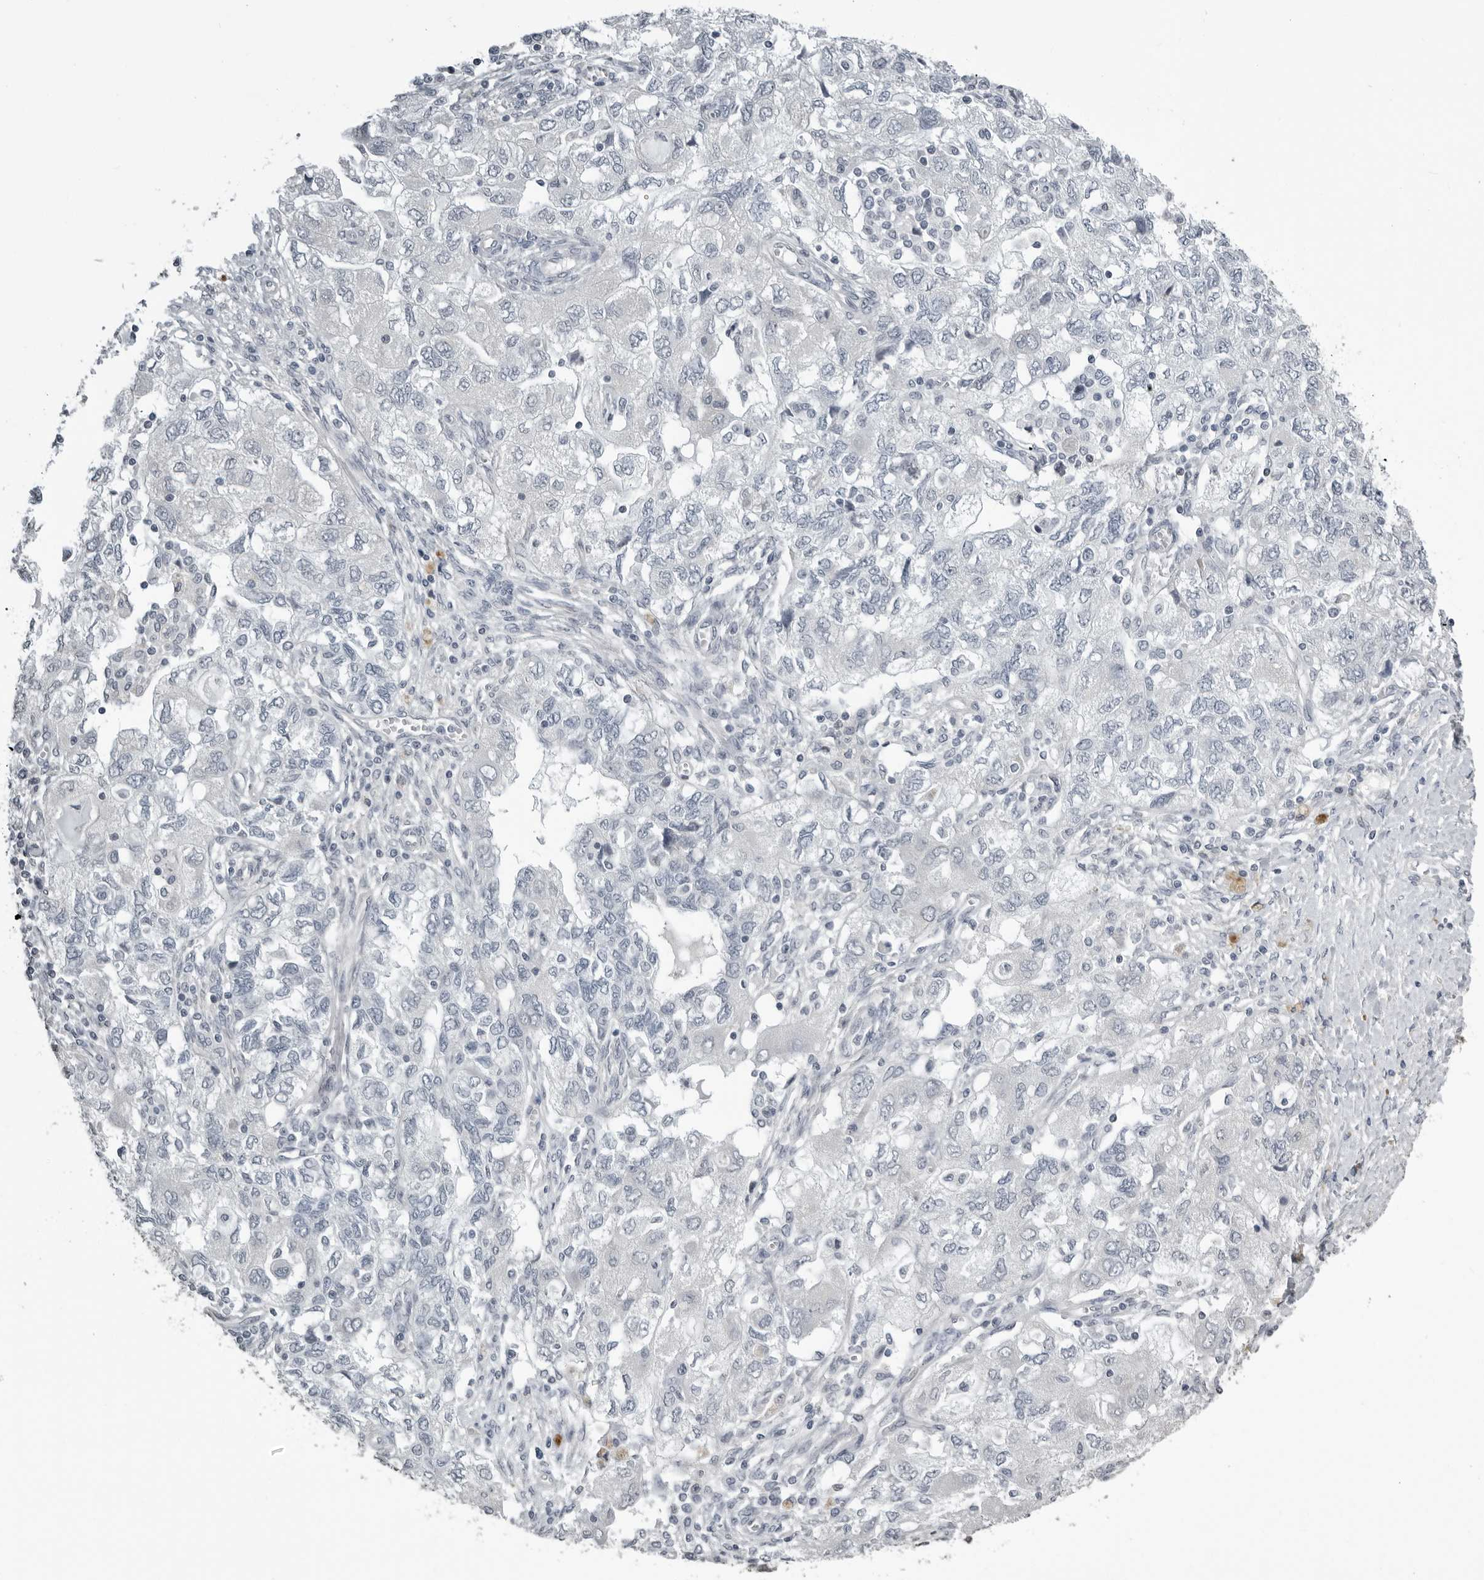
{"staining": {"intensity": "negative", "quantity": "none", "location": "none"}, "tissue": "ovarian cancer", "cell_type": "Tumor cells", "image_type": "cancer", "snomed": [{"axis": "morphology", "description": "Carcinoma, NOS"}, {"axis": "morphology", "description": "Cystadenocarcinoma, serous, NOS"}, {"axis": "topography", "description": "Ovary"}], "caption": "Protein analysis of ovarian cancer demonstrates no significant staining in tumor cells.", "gene": "PRRX2", "patient": {"sex": "female", "age": 69}}